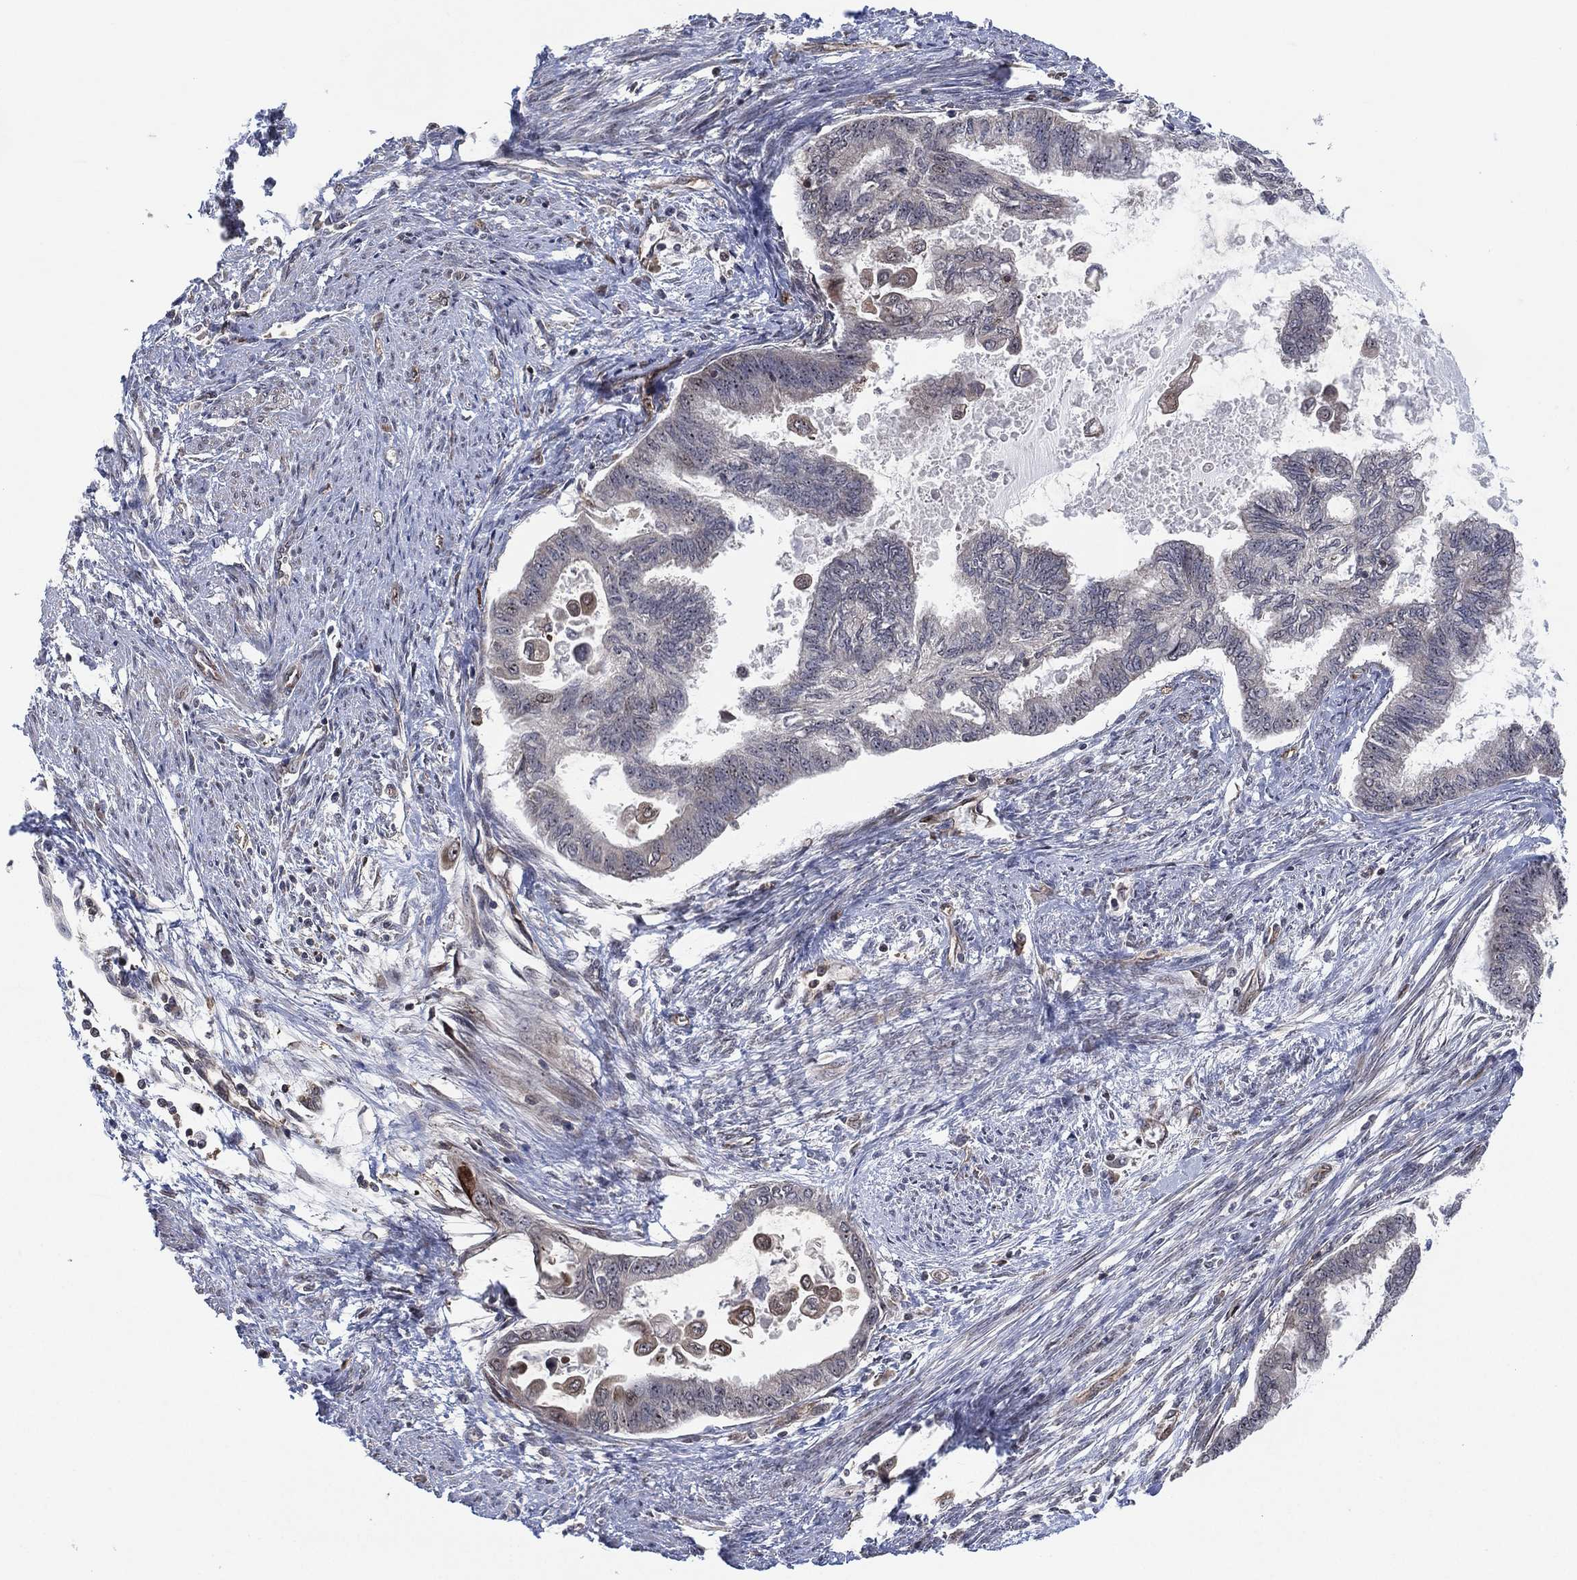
{"staining": {"intensity": "negative", "quantity": "none", "location": "none"}, "tissue": "endometrial cancer", "cell_type": "Tumor cells", "image_type": "cancer", "snomed": [{"axis": "morphology", "description": "Adenocarcinoma, NOS"}, {"axis": "topography", "description": "Endometrium"}], "caption": "DAB immunohistochemical staining of human endometrial cancer (adenocarcinoma) reveals no significant staining in tumor cells.", "gene": "TMCO1", "patient": {"sex": "female", "age": 86}}